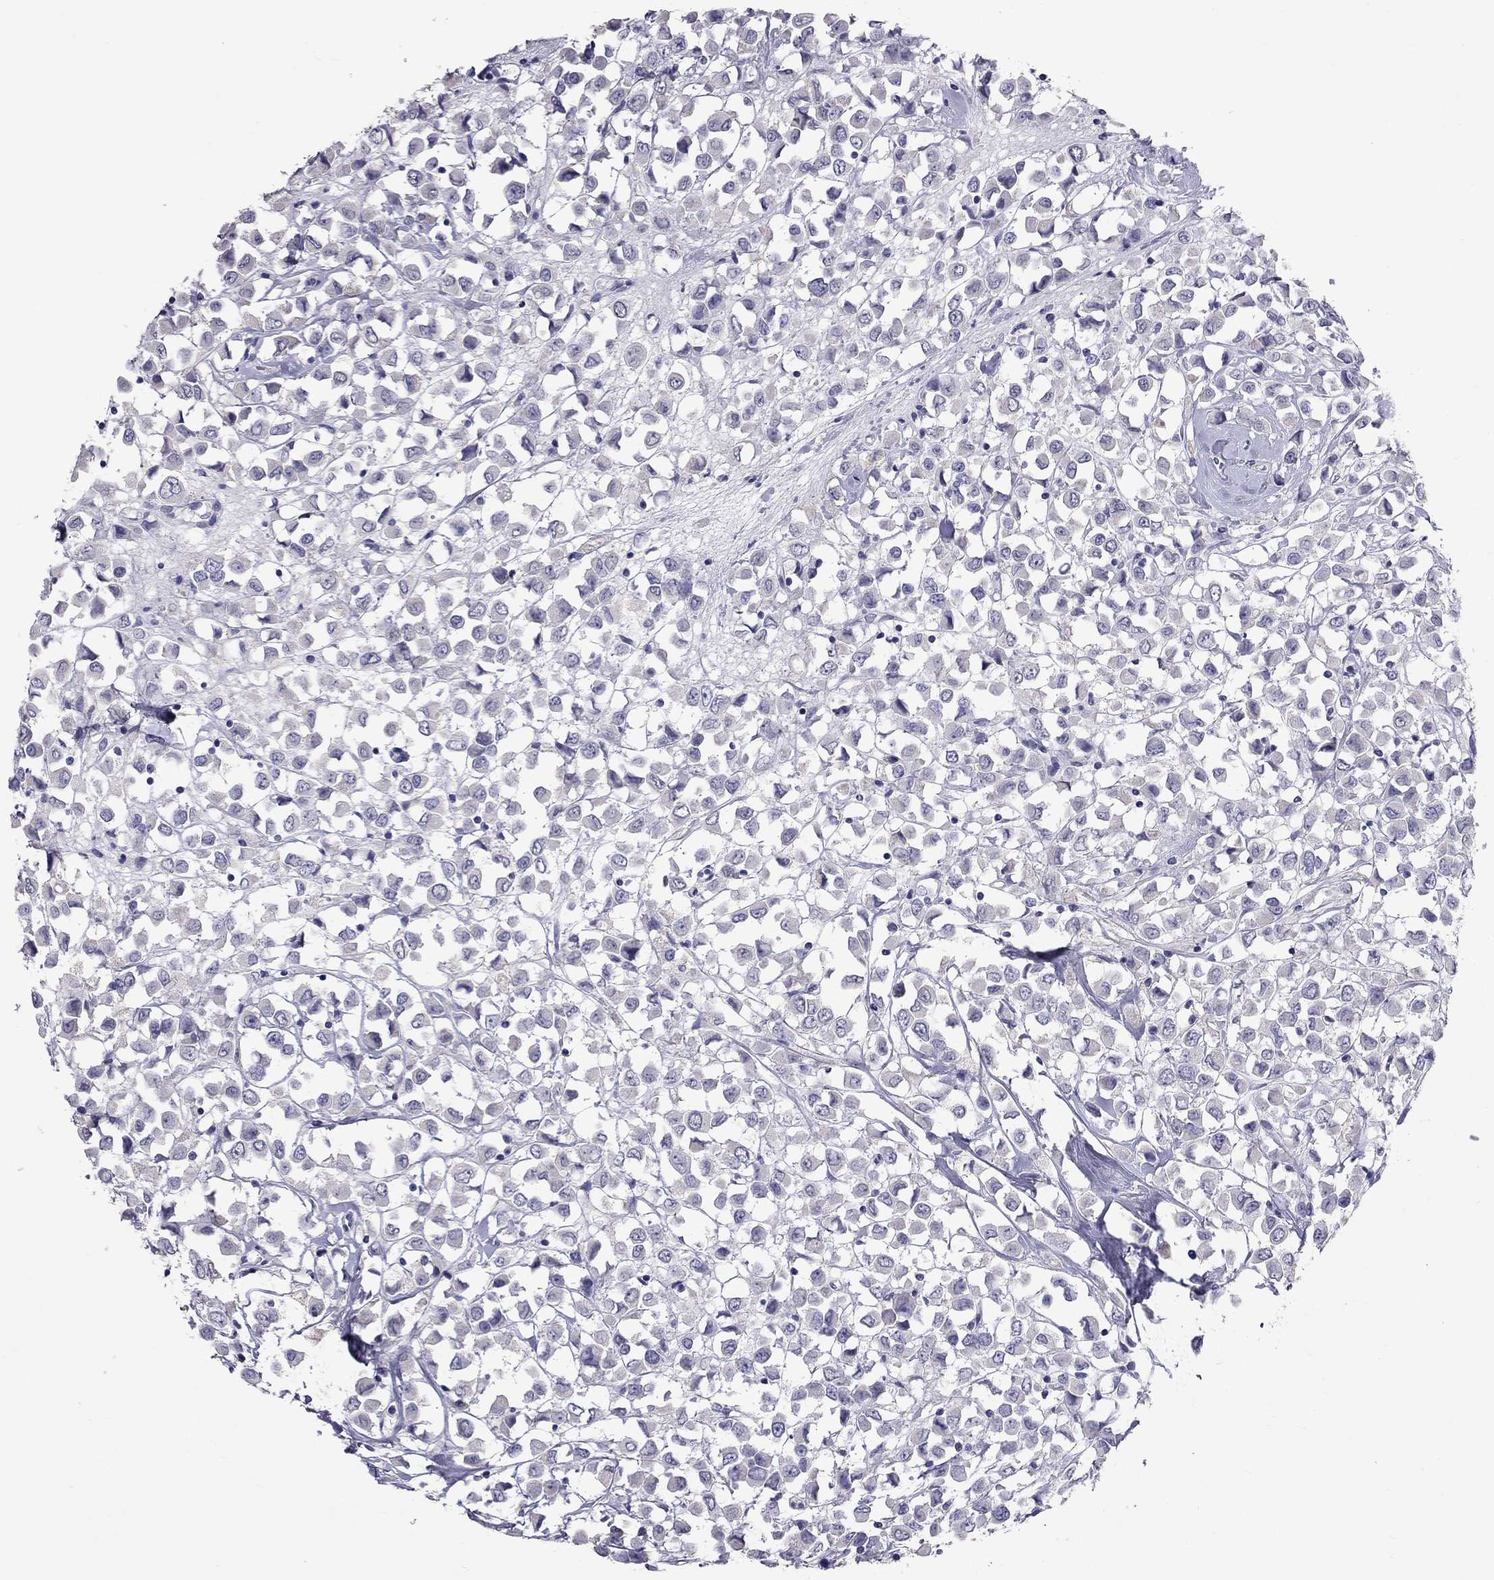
{"staining": {"intensity": "negative", "quantity": "none", "location": "none"}, "tissue": "breast cancer", "cell_type": "Tumor cells", "image_type": "cancer", "snomed": [{"axis": "morphology", "description": "Duct carcinoma"}, {"axis": "topography", "description": "Breast"}], "caption": "Breast cancer was stained to show a protein in brown. There is no significant staining in tumor cells.", "gene": "CFAP91", "patient": {"sex": "female", "age": 61}}